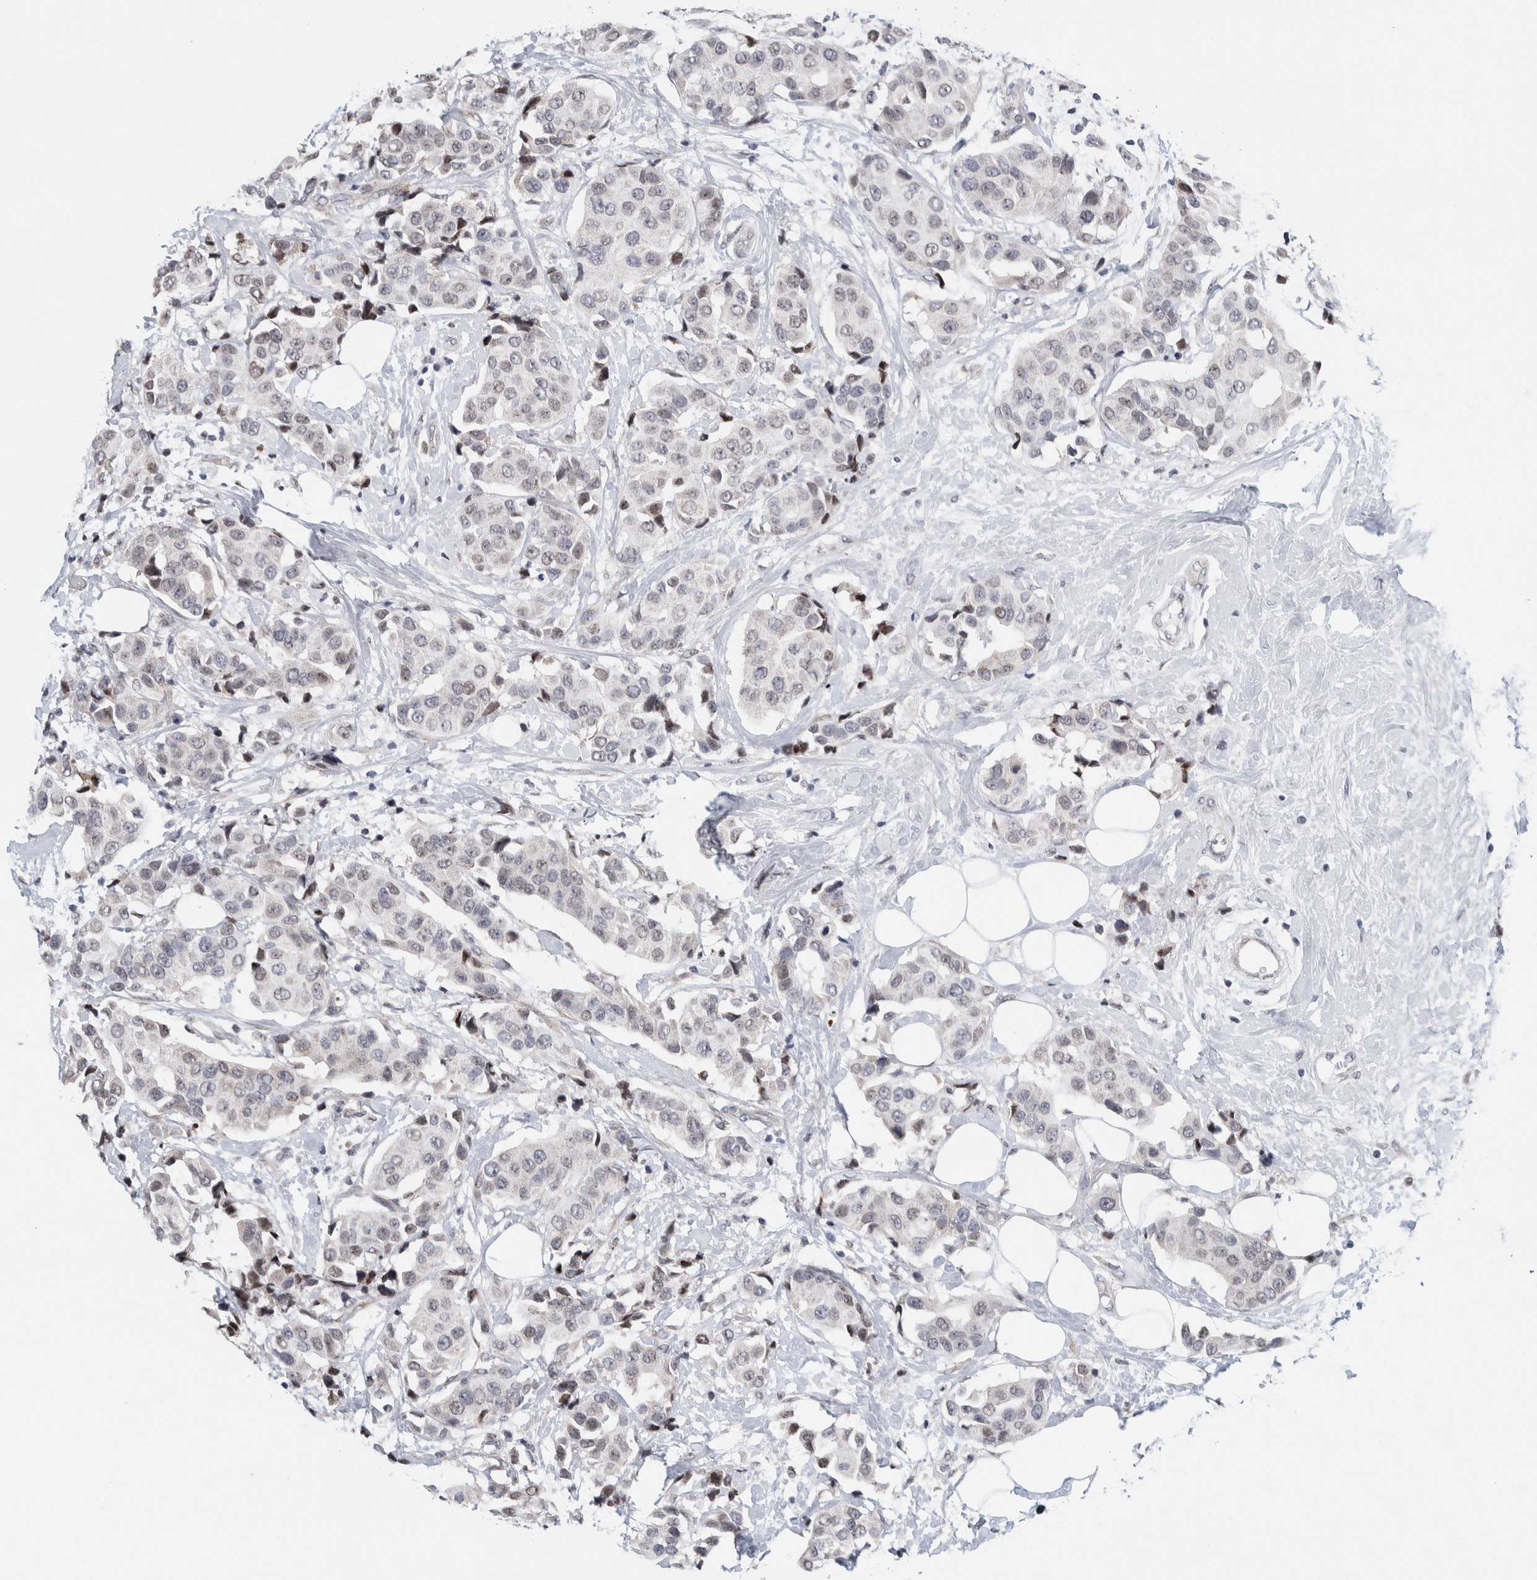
{"staining": {"intensity": "negative", "quantity": "none", "location": "none"}, "tissue": "breast cancer", "cell_type": "Tumor cells", "image_type": "cancer", "snomed": [{"axis": "morphology", "description": "Normal tissue, NOS"}, {"axis": "morphology", "description": "Duct carcinoma"}, {"axis": "topography", "description": "Breast"}], "caption": "Tumor cells are negative for brown protein staining in breast cancer. (DAB (3,3'-diaminobenzidine) immunohistochemistry visualized using brightfield microscopy, high magnification).", "gene": "NEUROD1", "patient": {"sex": "female", "age": 39}}